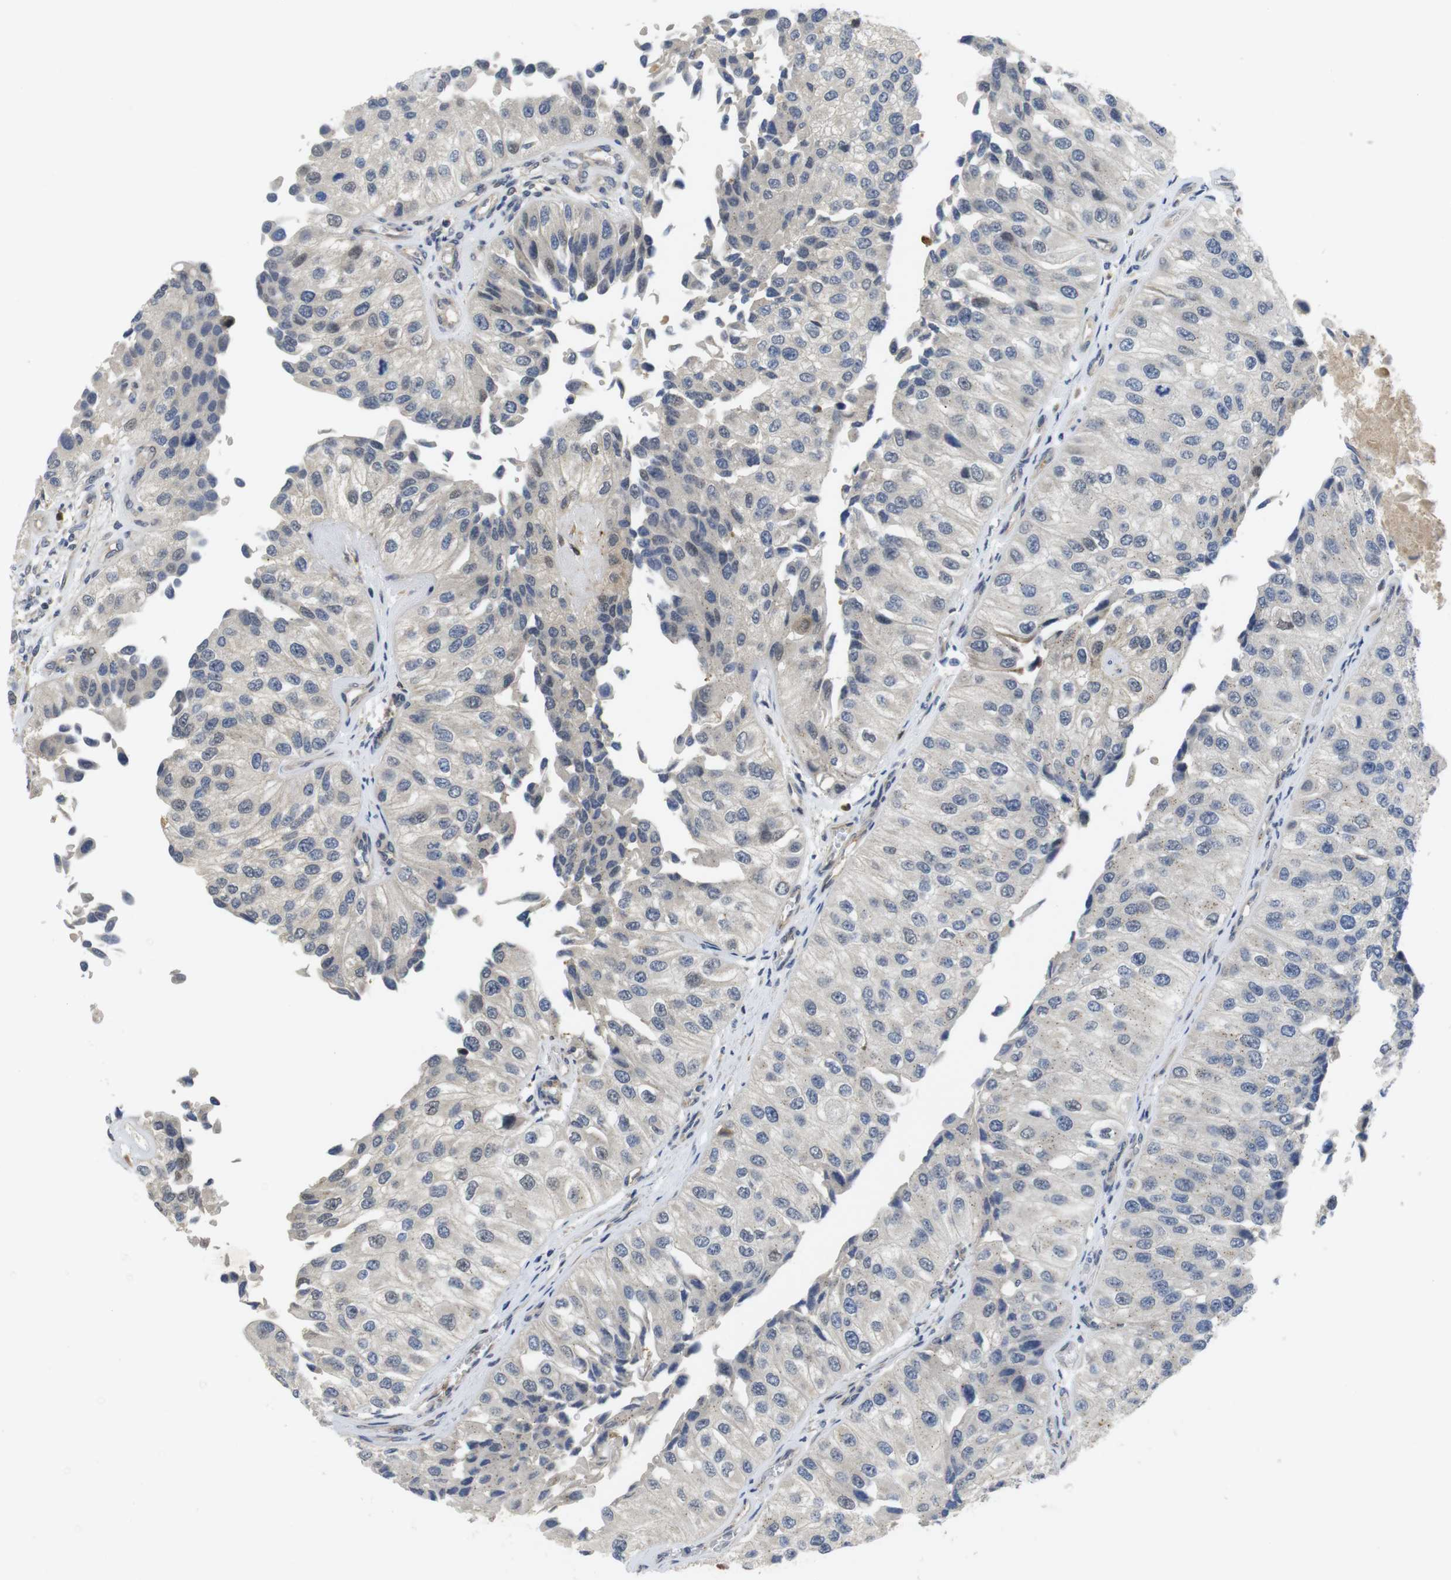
{"staining": {"intensity": "negative", "quantity": "none", "location": "none"}, "tissue": "urothelial cancer", "cell_type": "Tumor cells", "image_type": "cancer", "snomed": [{"axis": "morphology", "description": "Urothelial carcinoma, High grade"}, {"axis": "topography", "description": "Kidney"}, {"axis": "topography", "description": "Urinary bladder"}], "caption": "This is an immunohistochemistry photomicrograph of high-grade urothelial carcinoma. There is no positivity in tumor cells.", "gene": "FNTA", "patient": {"sex": "male", "age": 77}}